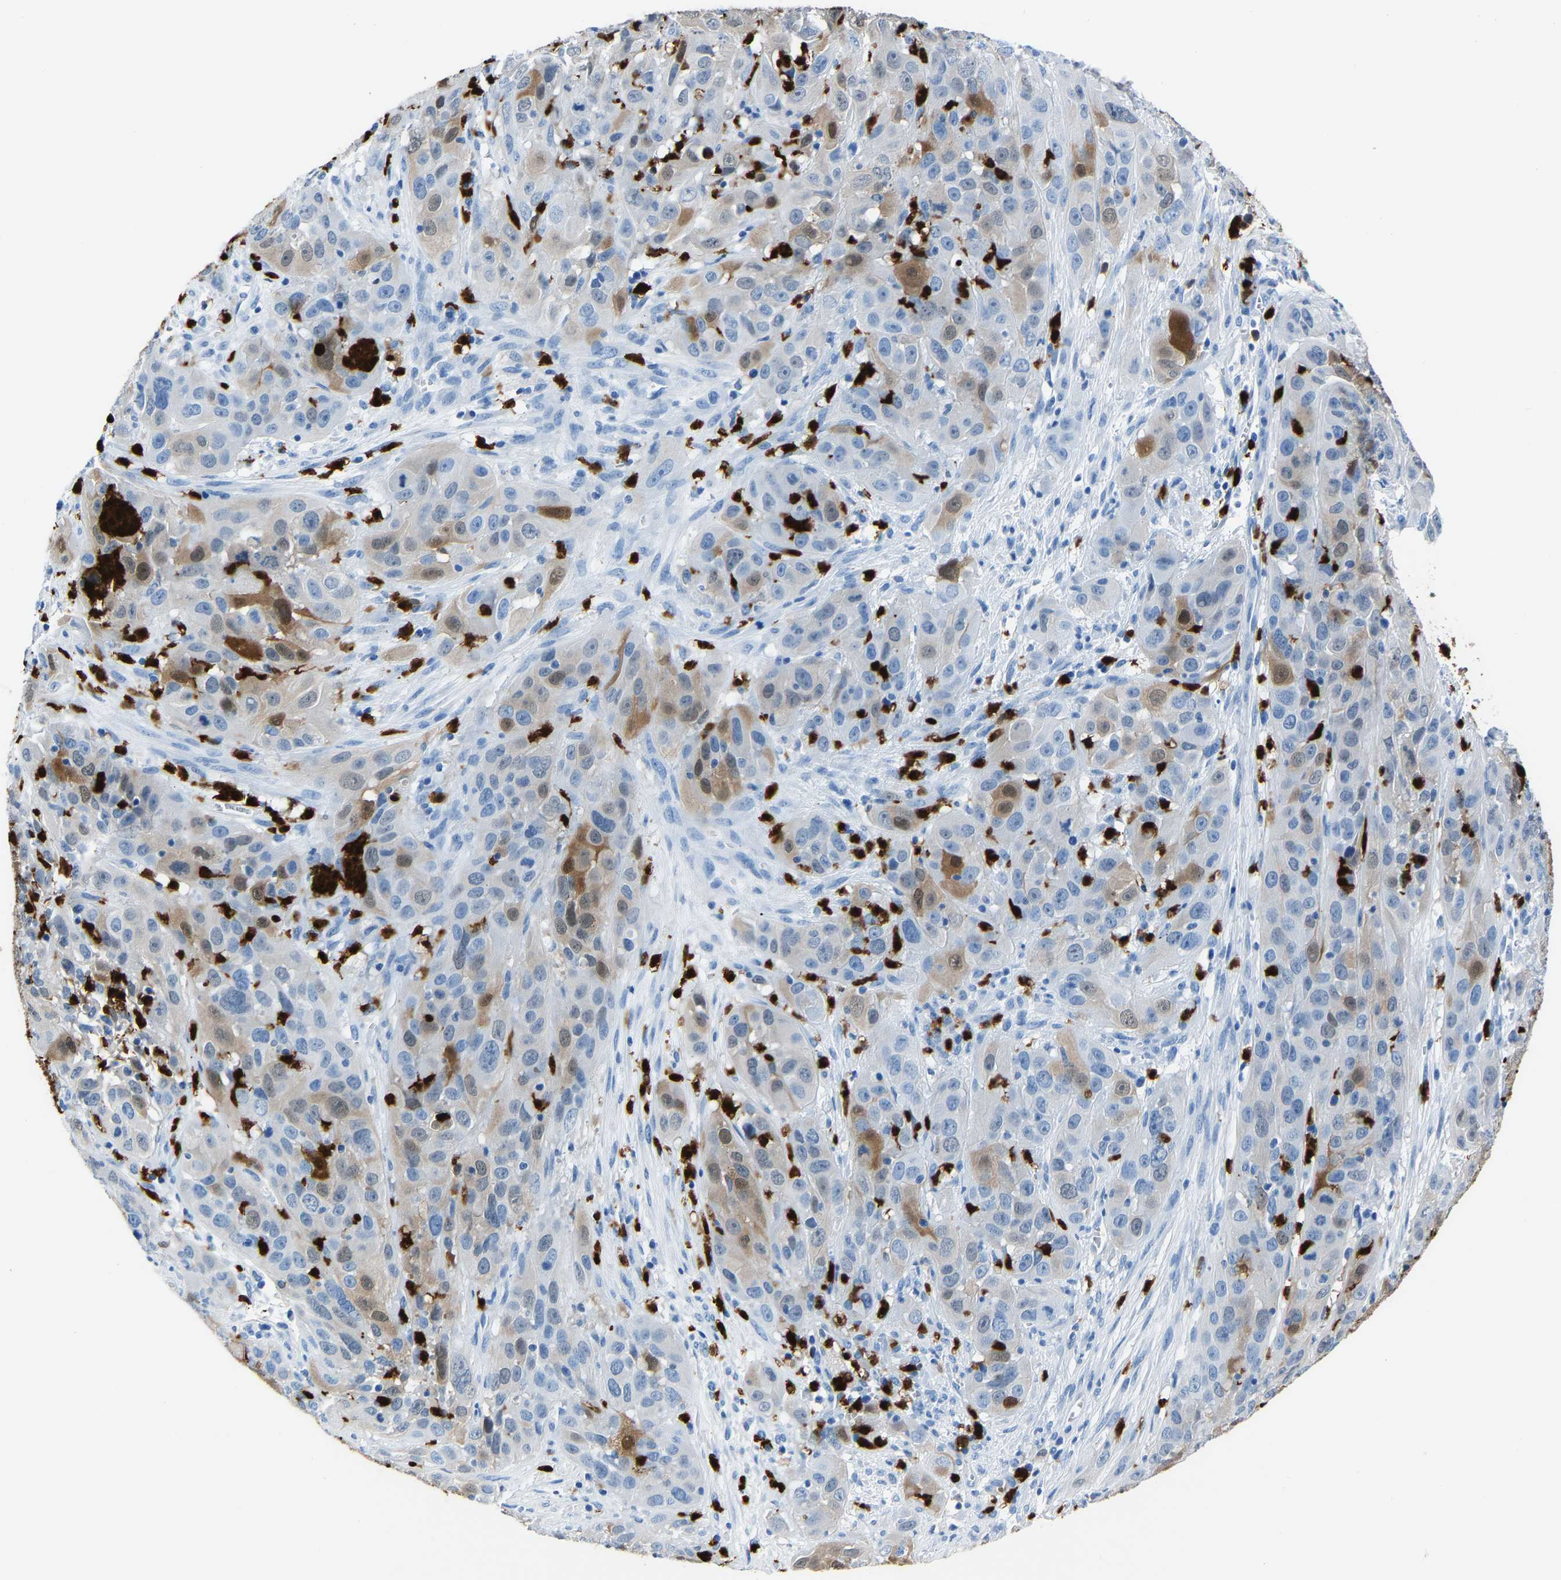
{"staining": {"intensity": "moderate", "quantity": "<25%", "location": "cytoplasmic/membranous"}, "tissue": "cervical cancer", "cell_type": "Tumor cells", "image_type": "cancer", "snomed": [{"axis": "morphology", "description": "Squamous cell carcinoma, NOS"}, {"axis": "topography", "description": "Cervix"}], "caption": "Immunohistochemistry of human cervical squamous cell carcinoma shows low levels of moderate cytoplasmic/membranous staining in about <25% of tumor cells.", "gene": "S100P", "patient": {"sex": "female", "age": 32}}